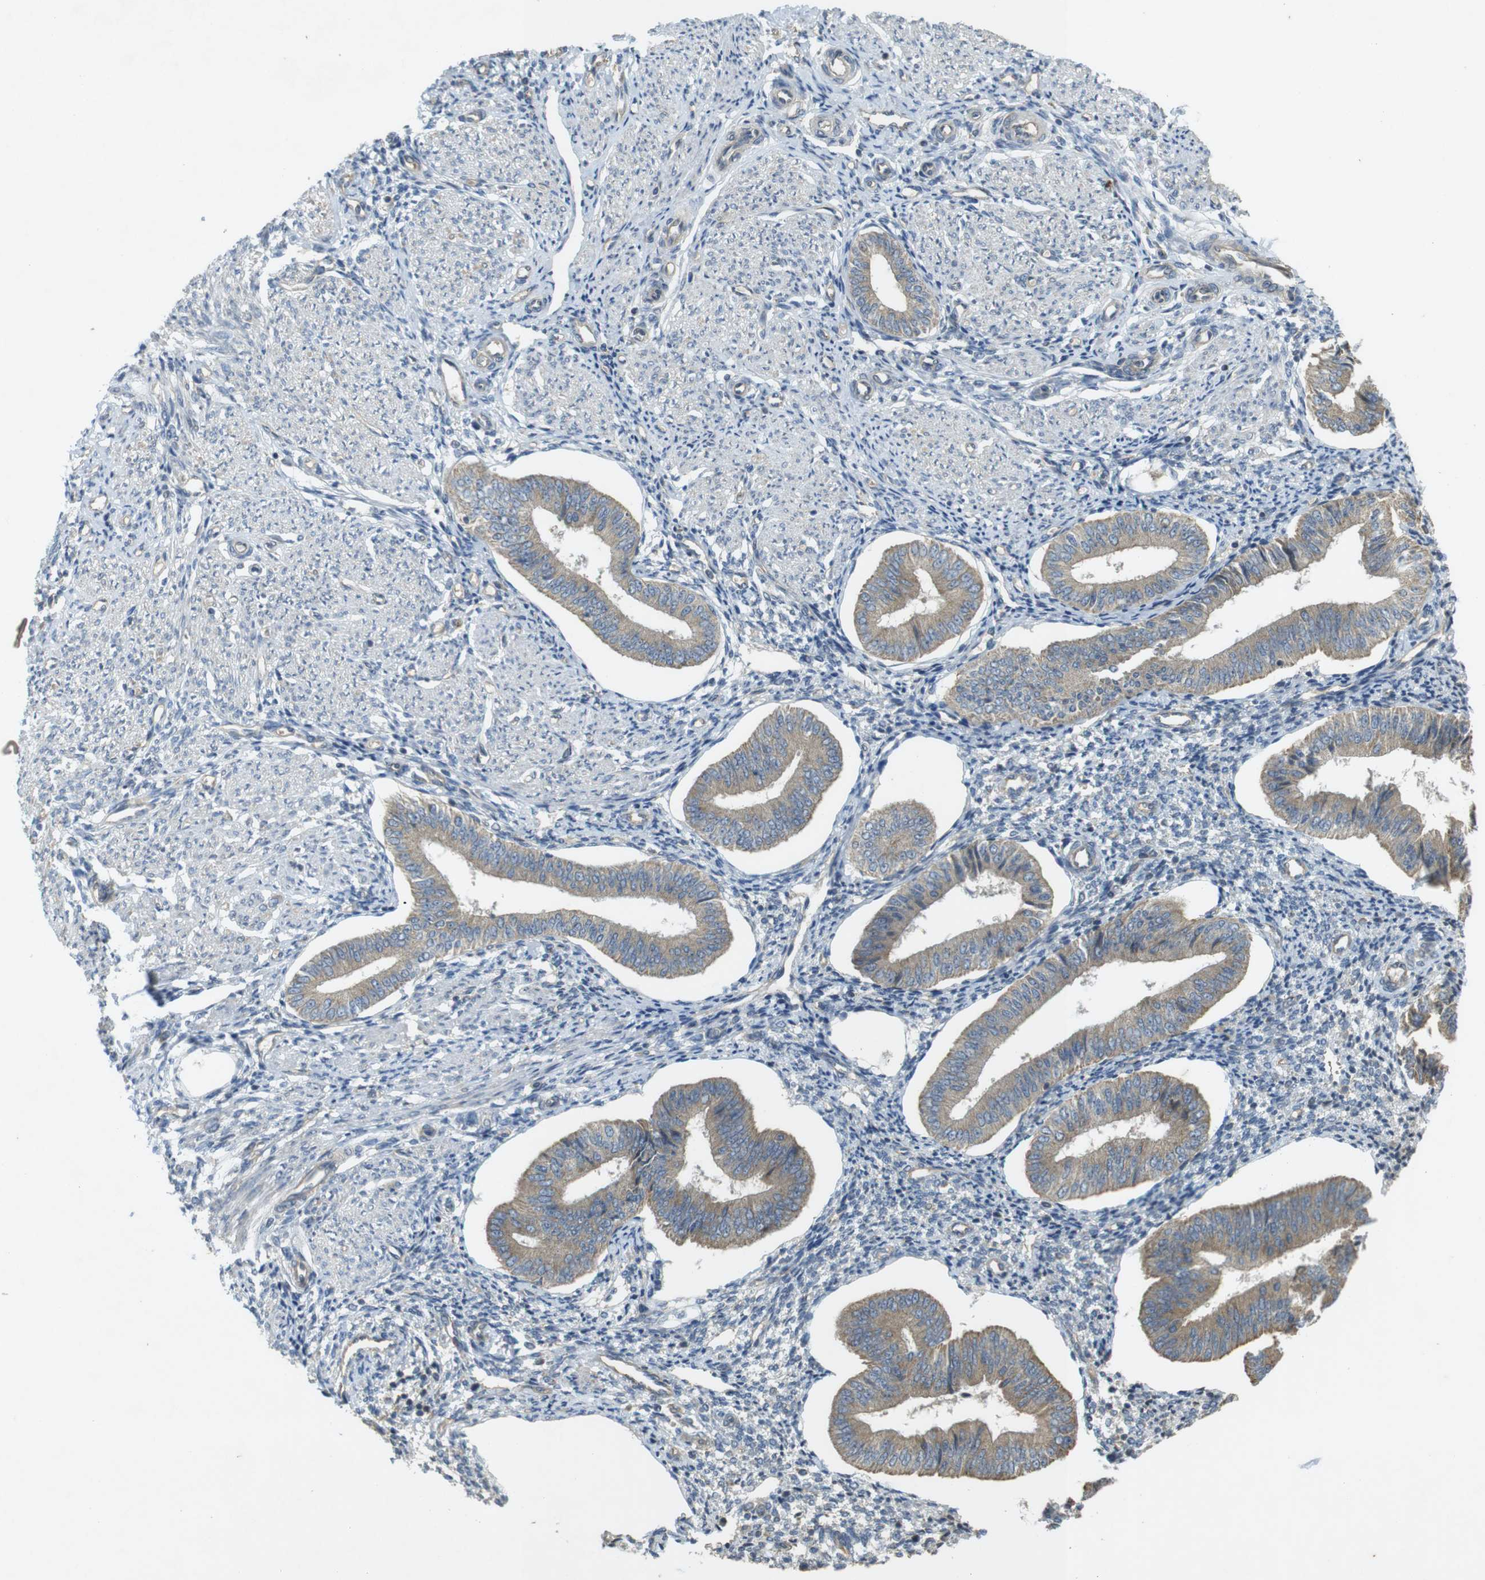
{"staining": {"intensity": "negative", "quantity": "none", "location": "none"}, "tissue": "endometrium", "cell_type": "Cells in endometrial stroma", "image_type": "normal", "snomed": [{"axis": "morphology", "description": "Normal tissue, NOS"}, {"axis": "topography", "description": "Endometrium"}], "caption": "Endometrium stained for a protein using immunohistochemistry (IHC) displays no expression cells in endometrial stroma.", "gene": "CLTC", "patient": {"sex": "female", "age": 50}}